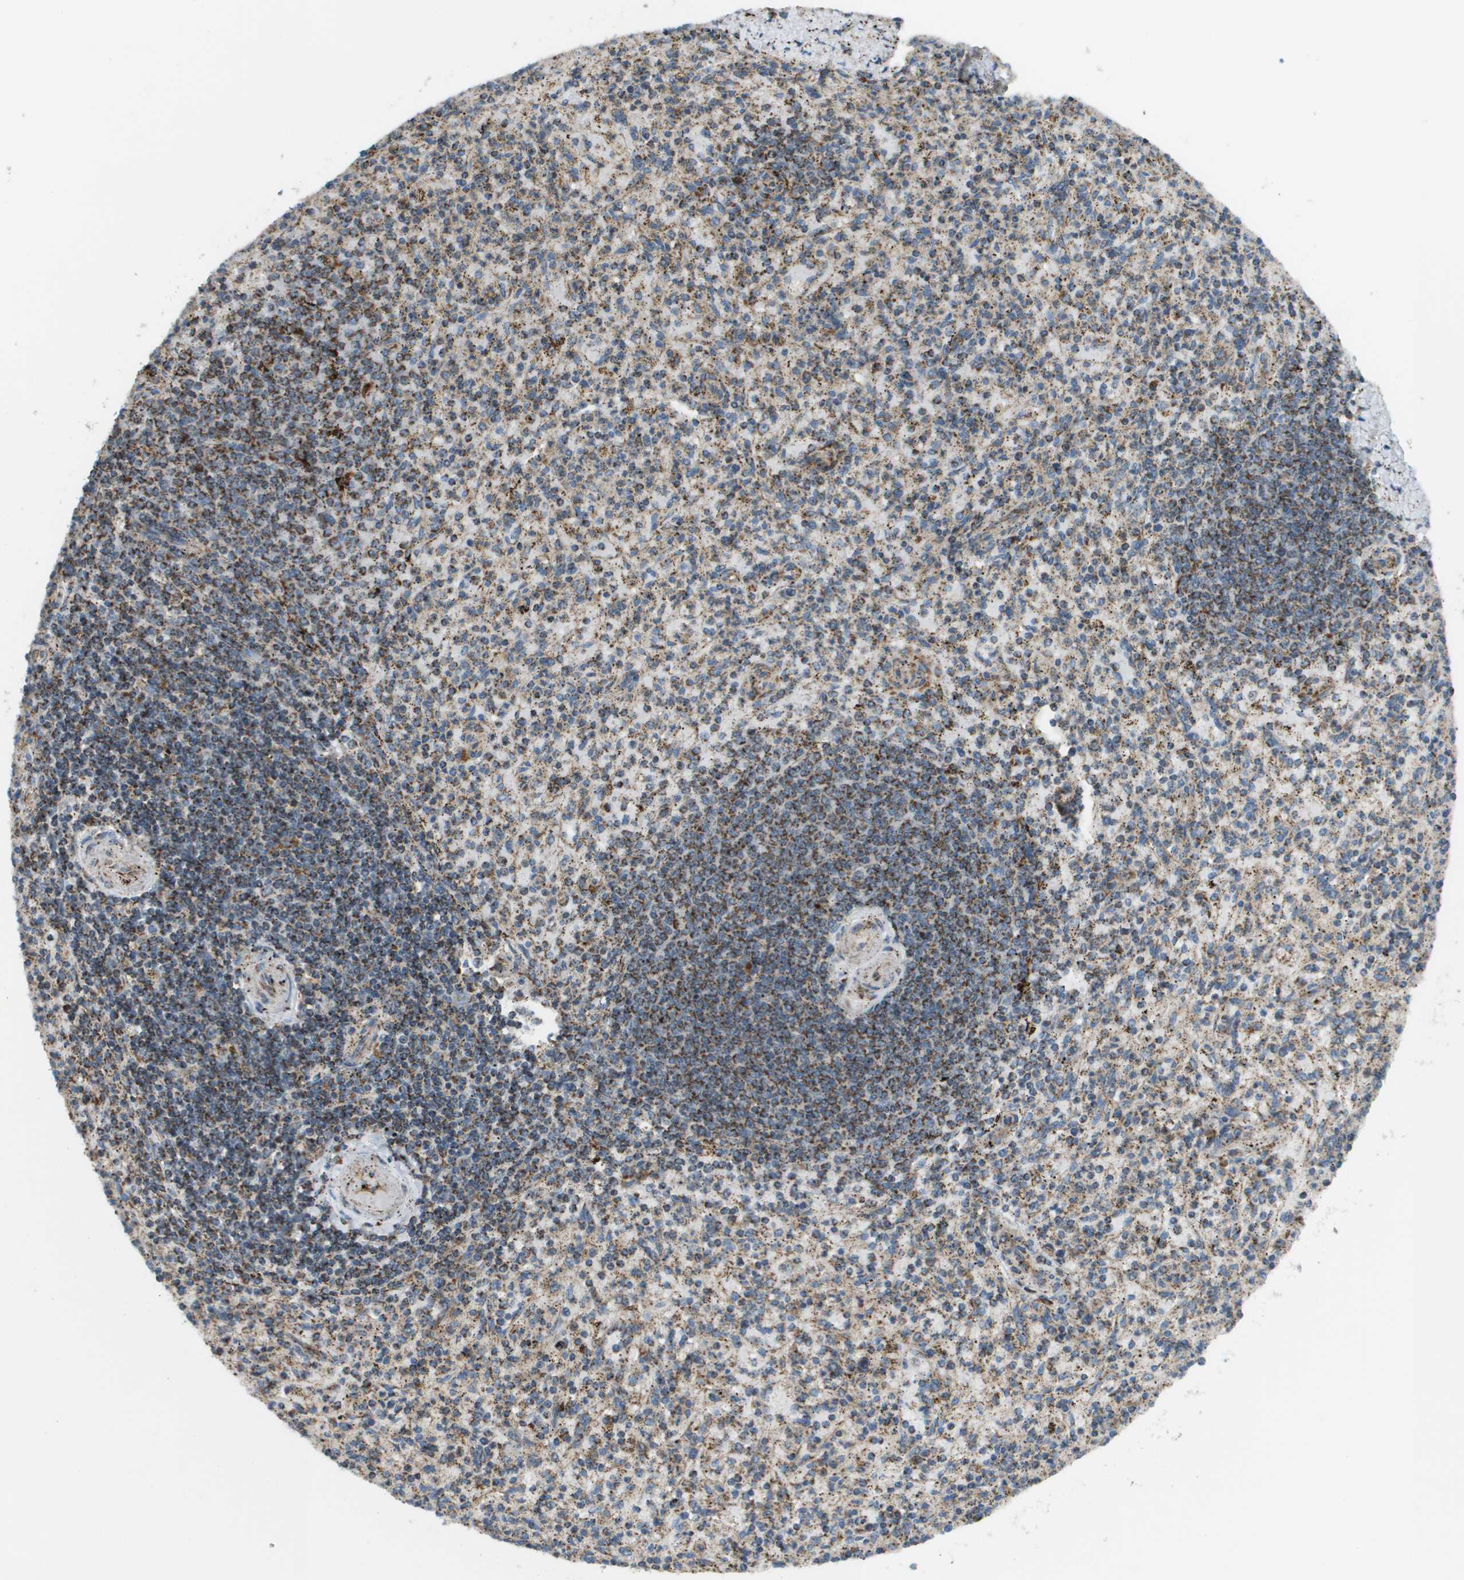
{"staining": {"intensity": "moderate", "quantity": "25%-75%", "location": "cytoplasmic/membranous"}, "tissue": "spleen", "cell_type": "Cells in red pulp", "image_type": "normal", "snomed": [{"axis": "morphology", "description": "Normal tissue, NOS"}, {"axis": "topography", "description": "Spleen"}], "caption": "Spleen stained with DAB (3,3'-diaminobenzidine) IHC exhibits medium levels of moderate cytoplasmic/membranous staining in about 25%-75% of cells in red pulp.", "gene": "NRK", "patient": {"sex": "male", "age": 72}}